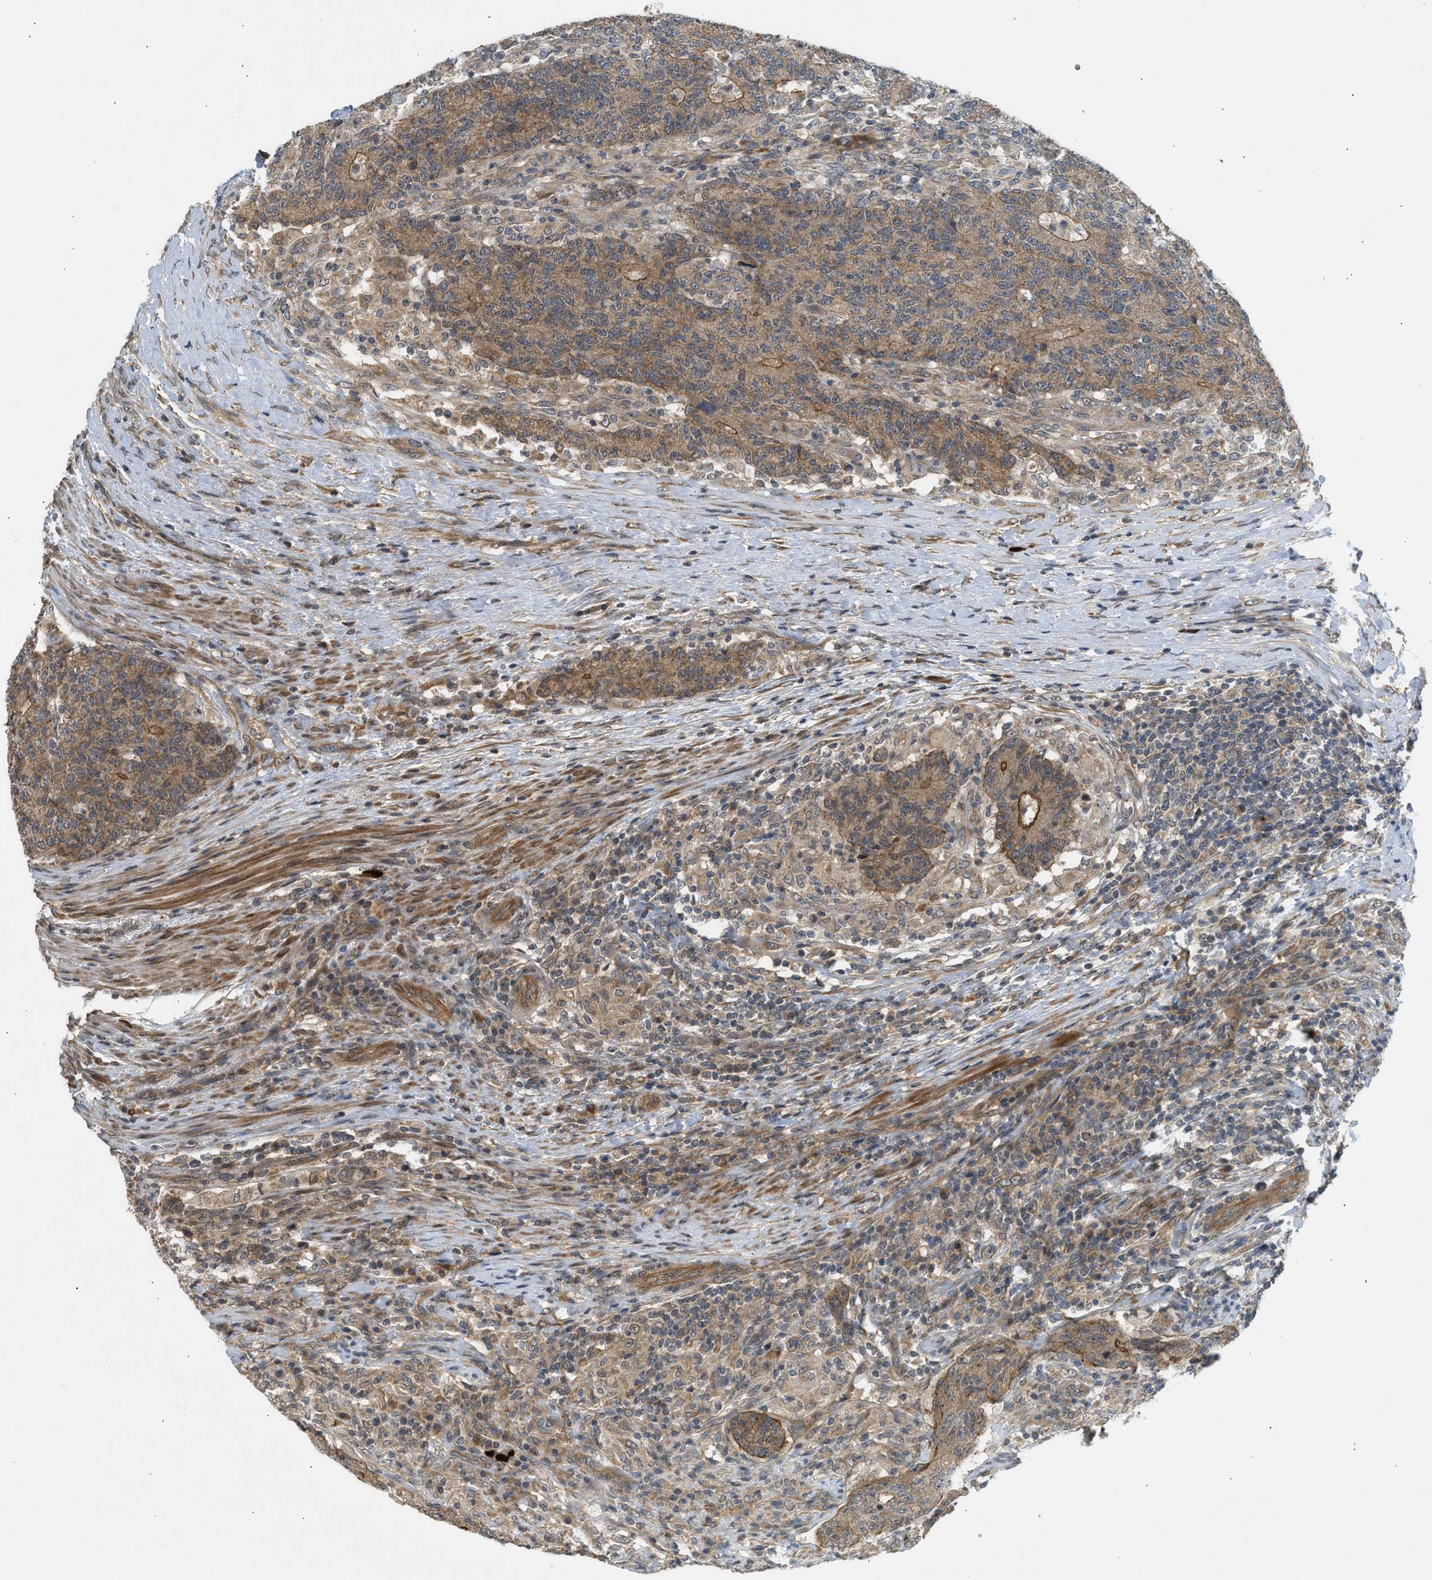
{"staining": {"intensity": "strong", "quantity": ">75%", "location": "cytoplasmic/membranous"}, "tissue": "colorectal cancer", "cell_type": "Tumor cells", "image_type": "cancer", "snomed": [{"axis": "morphology", "description": "Normal tissue, NOS"}, {"axis": "morphology", "description": "Adenocarcinoma, NOS"}, {"axis": "topography", "description": "Colon"}], "caption": "Immunohistochemical staining of colorectal cancer reveals high levels of strong cytoplasmic/membranous protein staining in about >75% of tumor cells. (brown staining indicates protein expression, while blue staining denotes nuclei).", "gene": "ADCY8", "patient": {"sex": "female", "age": 75}}